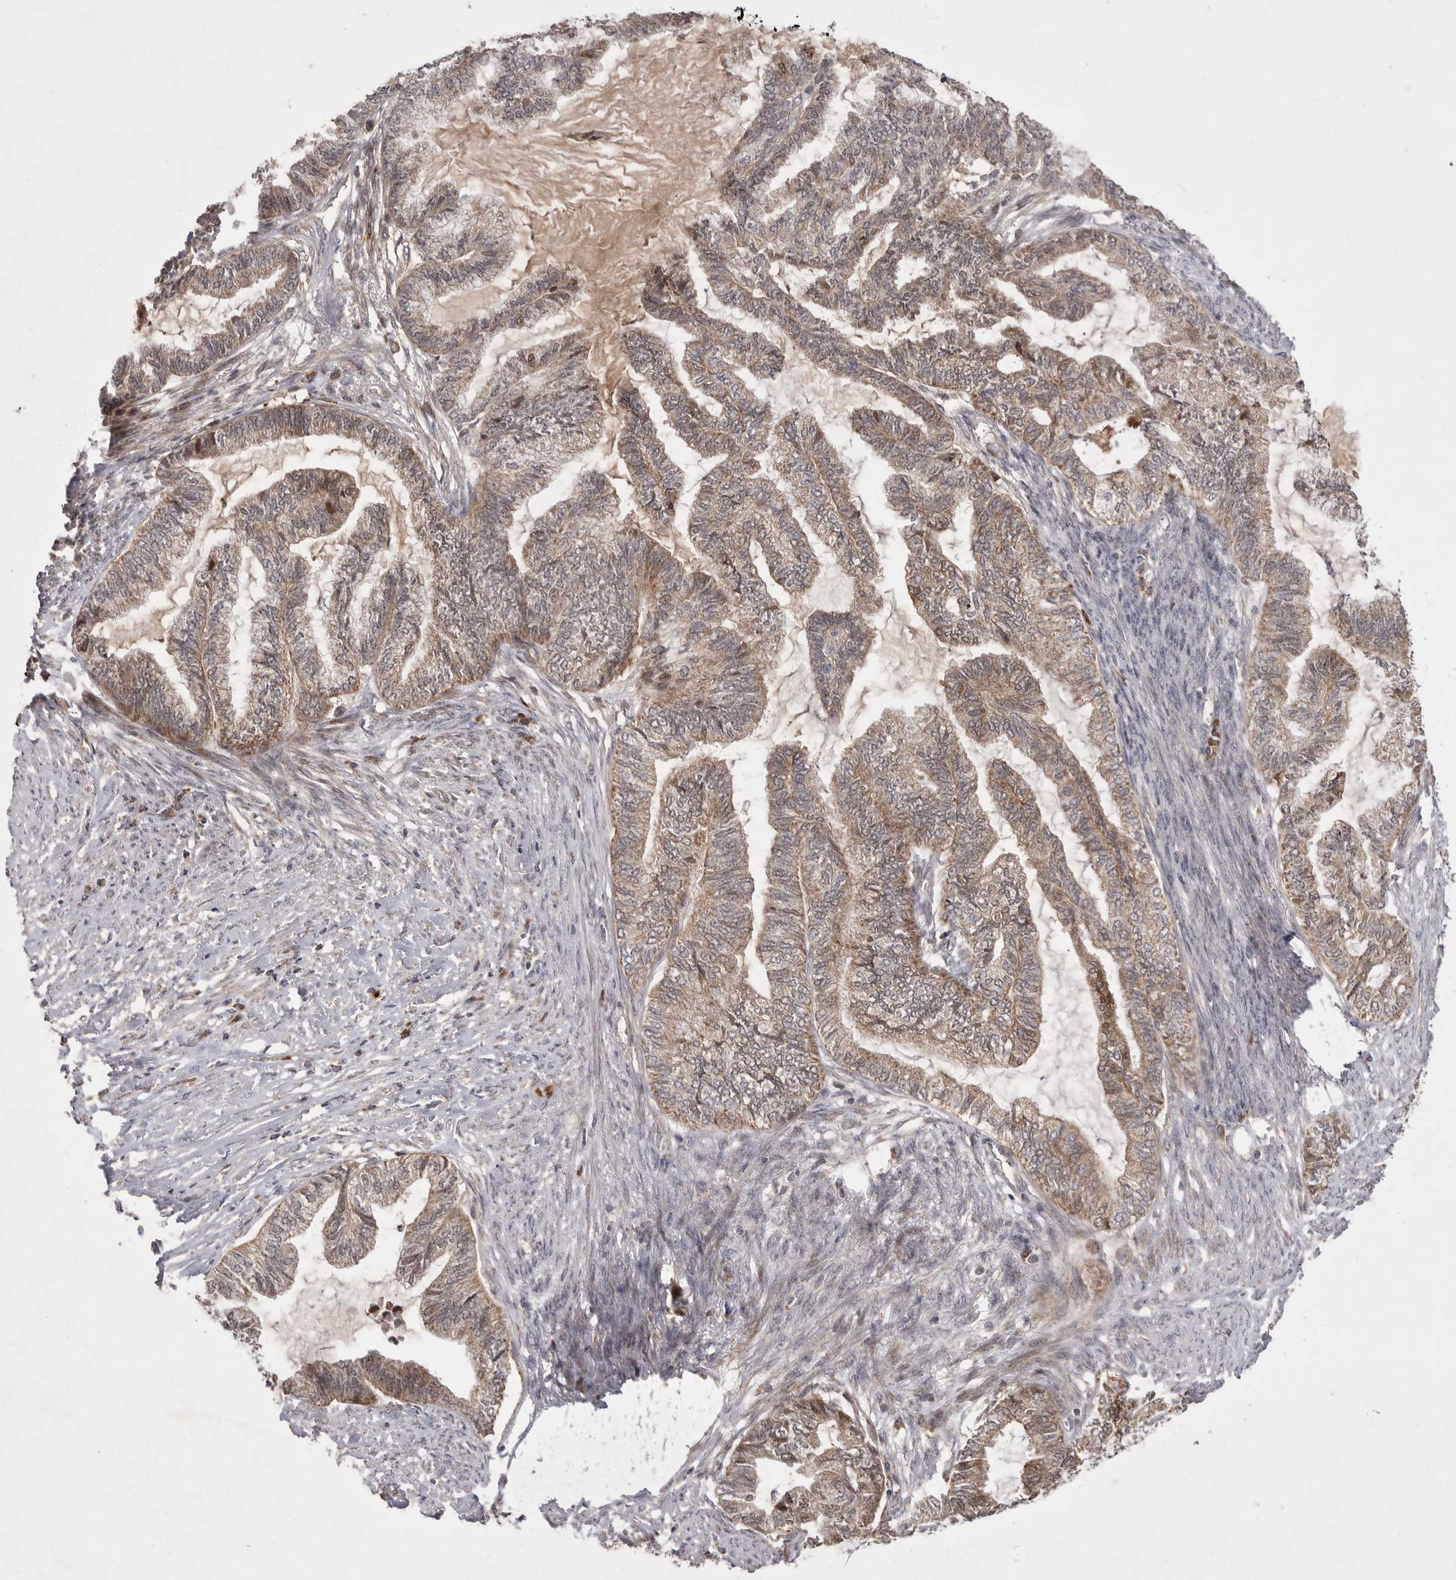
{"staining": {"intensity": "weak", "quantity": ">75%", "location": "cytoplasmic/membranous"}, "tissue": "endometrial cancer", "cell_type": "Tumor cells", "image_type": "cancer", "snomed": [{"axis": "morphology", "description": "Adenocarcinoma, NOS"}, {"axis": "topography", "description": "Endometrium"}], "caption": "Immunohistochemistry staining of endometrial adenocarcinoma, which reveals low levels of weak cytoplasmic/membranous expression in approximately >75% of tumor cells indicating weak cytoplasmic/membranous protein positivity. The staining was performed using DAB (3,3'-diaminobenzidine) (brown) for protein detection and nuclei were counterstained in hematoxylin (blue).", "gene": "KYAT3", "patient": {"sex": "female", "age": 86}}